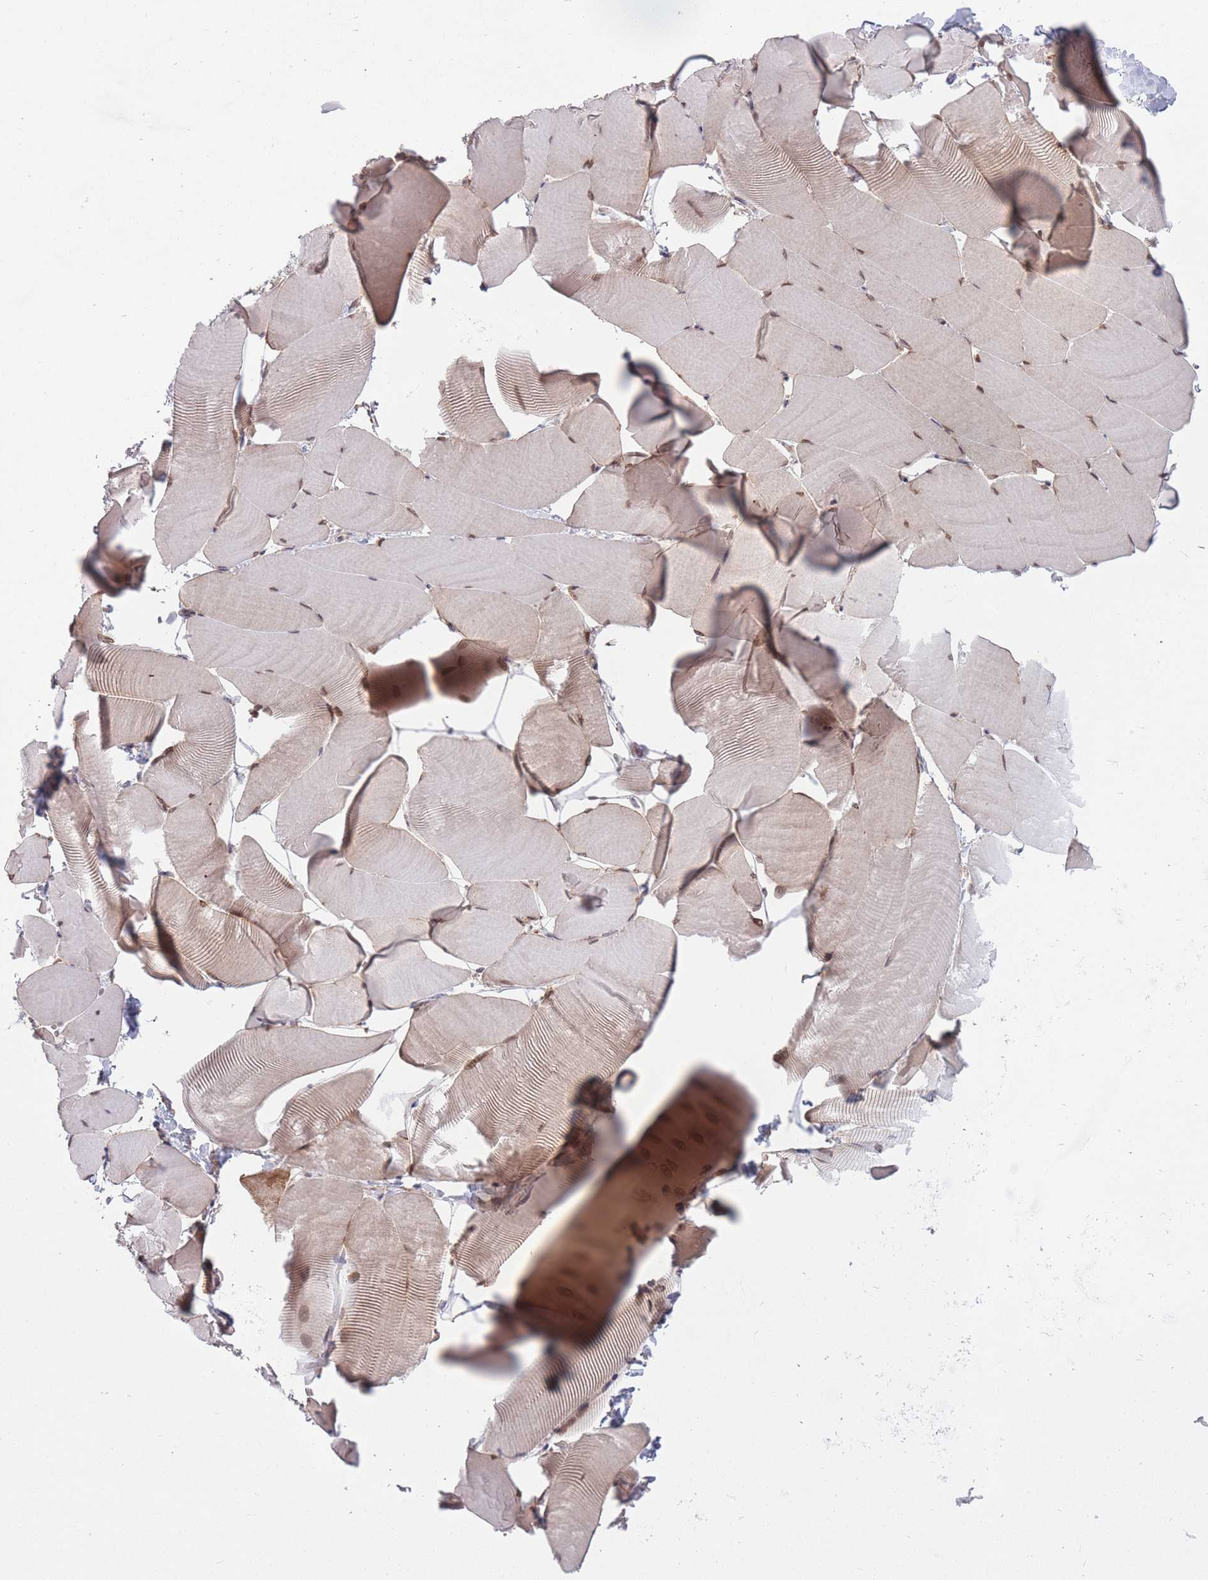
{"staining": {"intensity": "moderate", "quantity": "25%-75%", "location": "nuclear"}, "tissue": "skeletal muscle", "cell_type": "Myocytes", "image_type": "normal", "snomed": [{"axis": "morphology", "description": "Normal tissue, NOS"}, {"axis": "topography", "description": "Skeletal muscle"}], "caption": "High-power microscopy captured an IHC histopathology image of unremarkable skeletal muscle, revealing moderate nuclear staining in about 25%-75% of myocytes.", "gene": "CCDC124", "patient": {"sex": "male", "age": 25}}